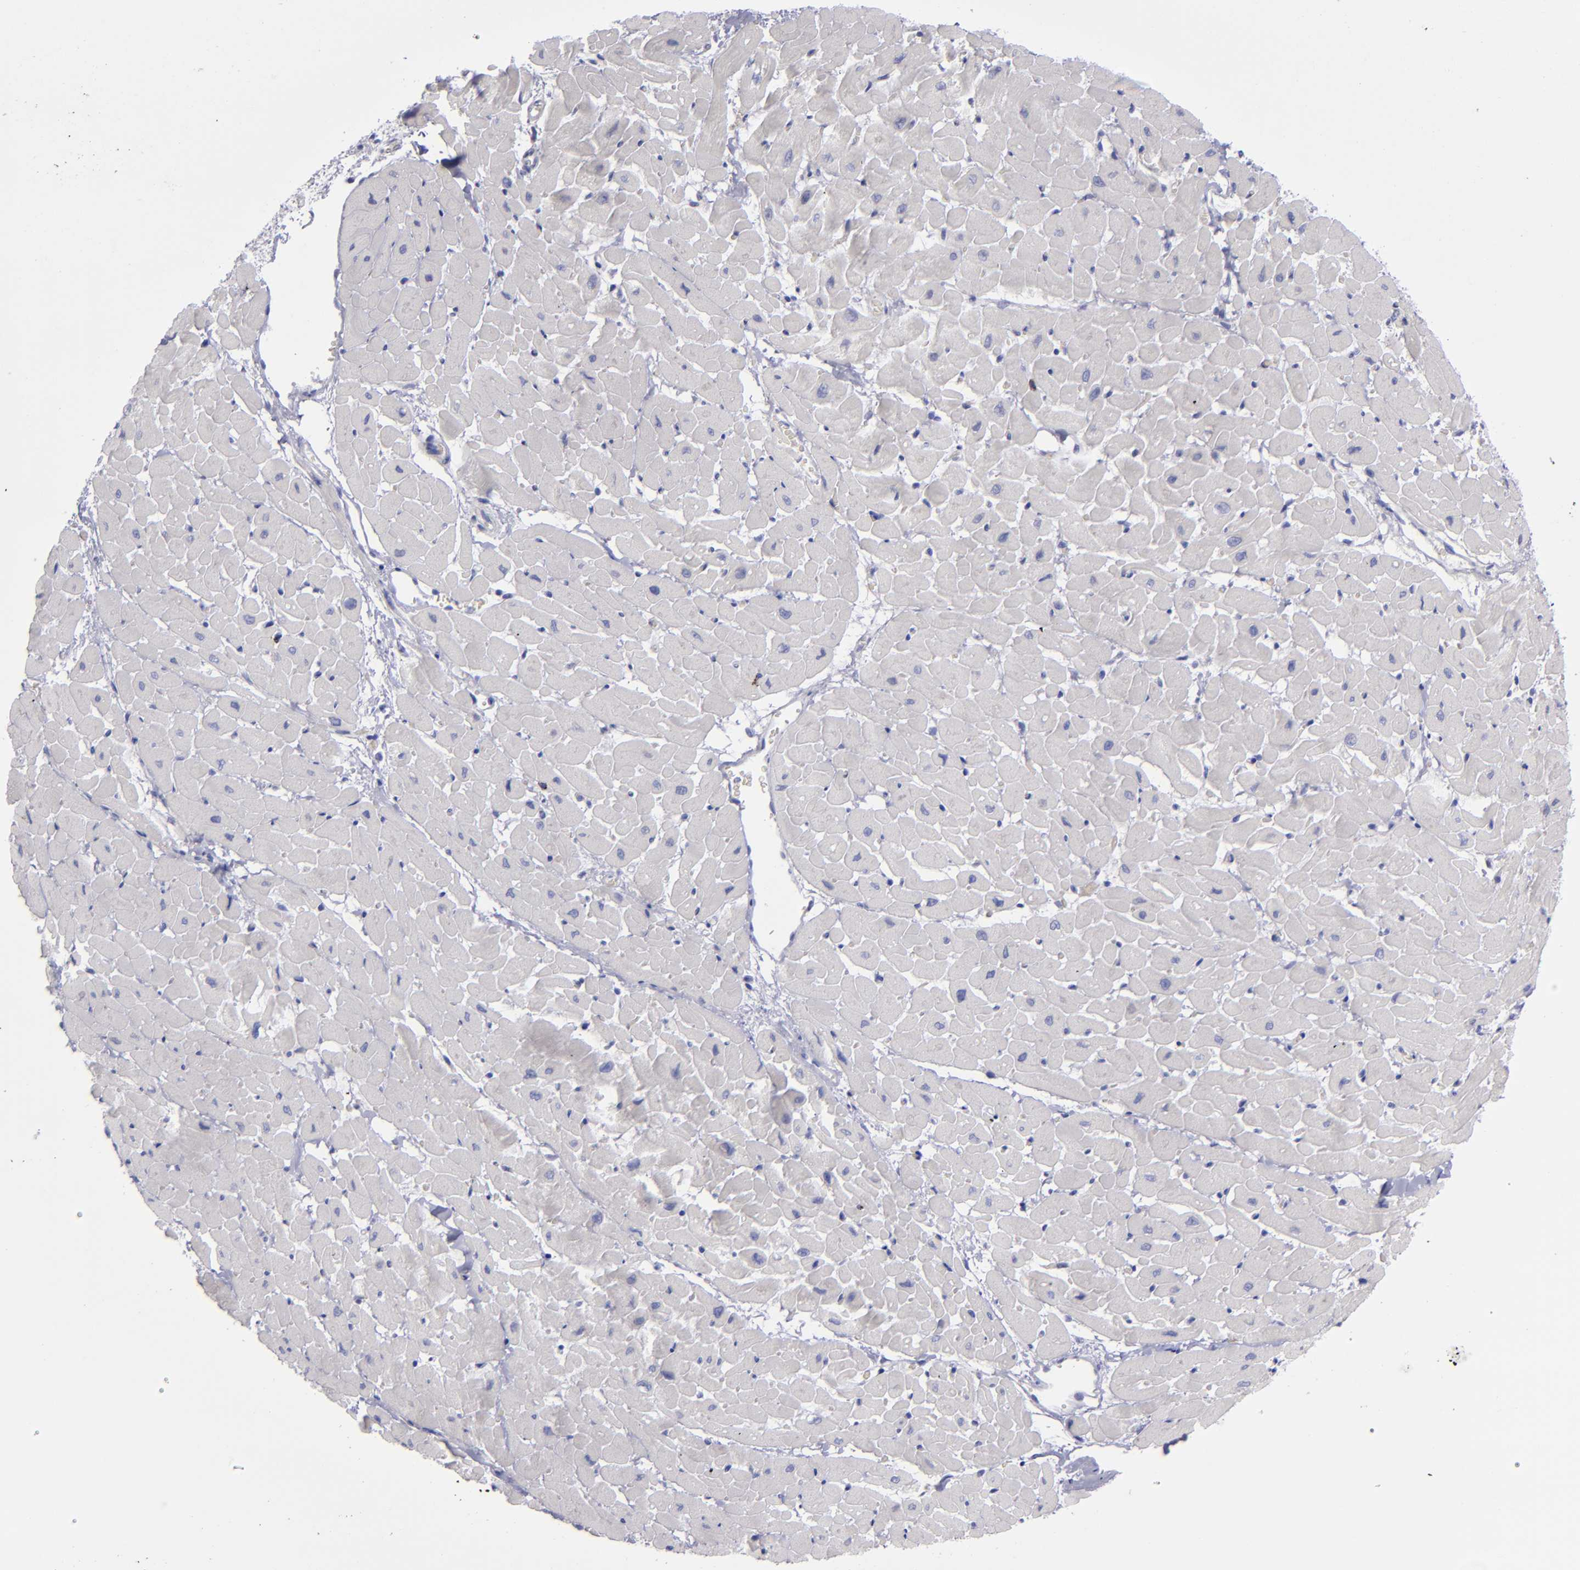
{"staining": {"intensity": "negative", "quantity": "none", "location": "none"}, "tissue": "heart muscle", "cell_type": "Cardiomyocytes", "image_type": "normal", "snomed": [{"axis": "morphology", "description": "Normal tissue, NOS"}, {"axis": "topography", "description": "Heart"}], "caption": "Human heart muscle stained for a protein using immunohistochemistry (IHC) displays no staining in cardiomyocytes.", "gene": "CD2", "patient": {"sex": "male", "age": 45}}